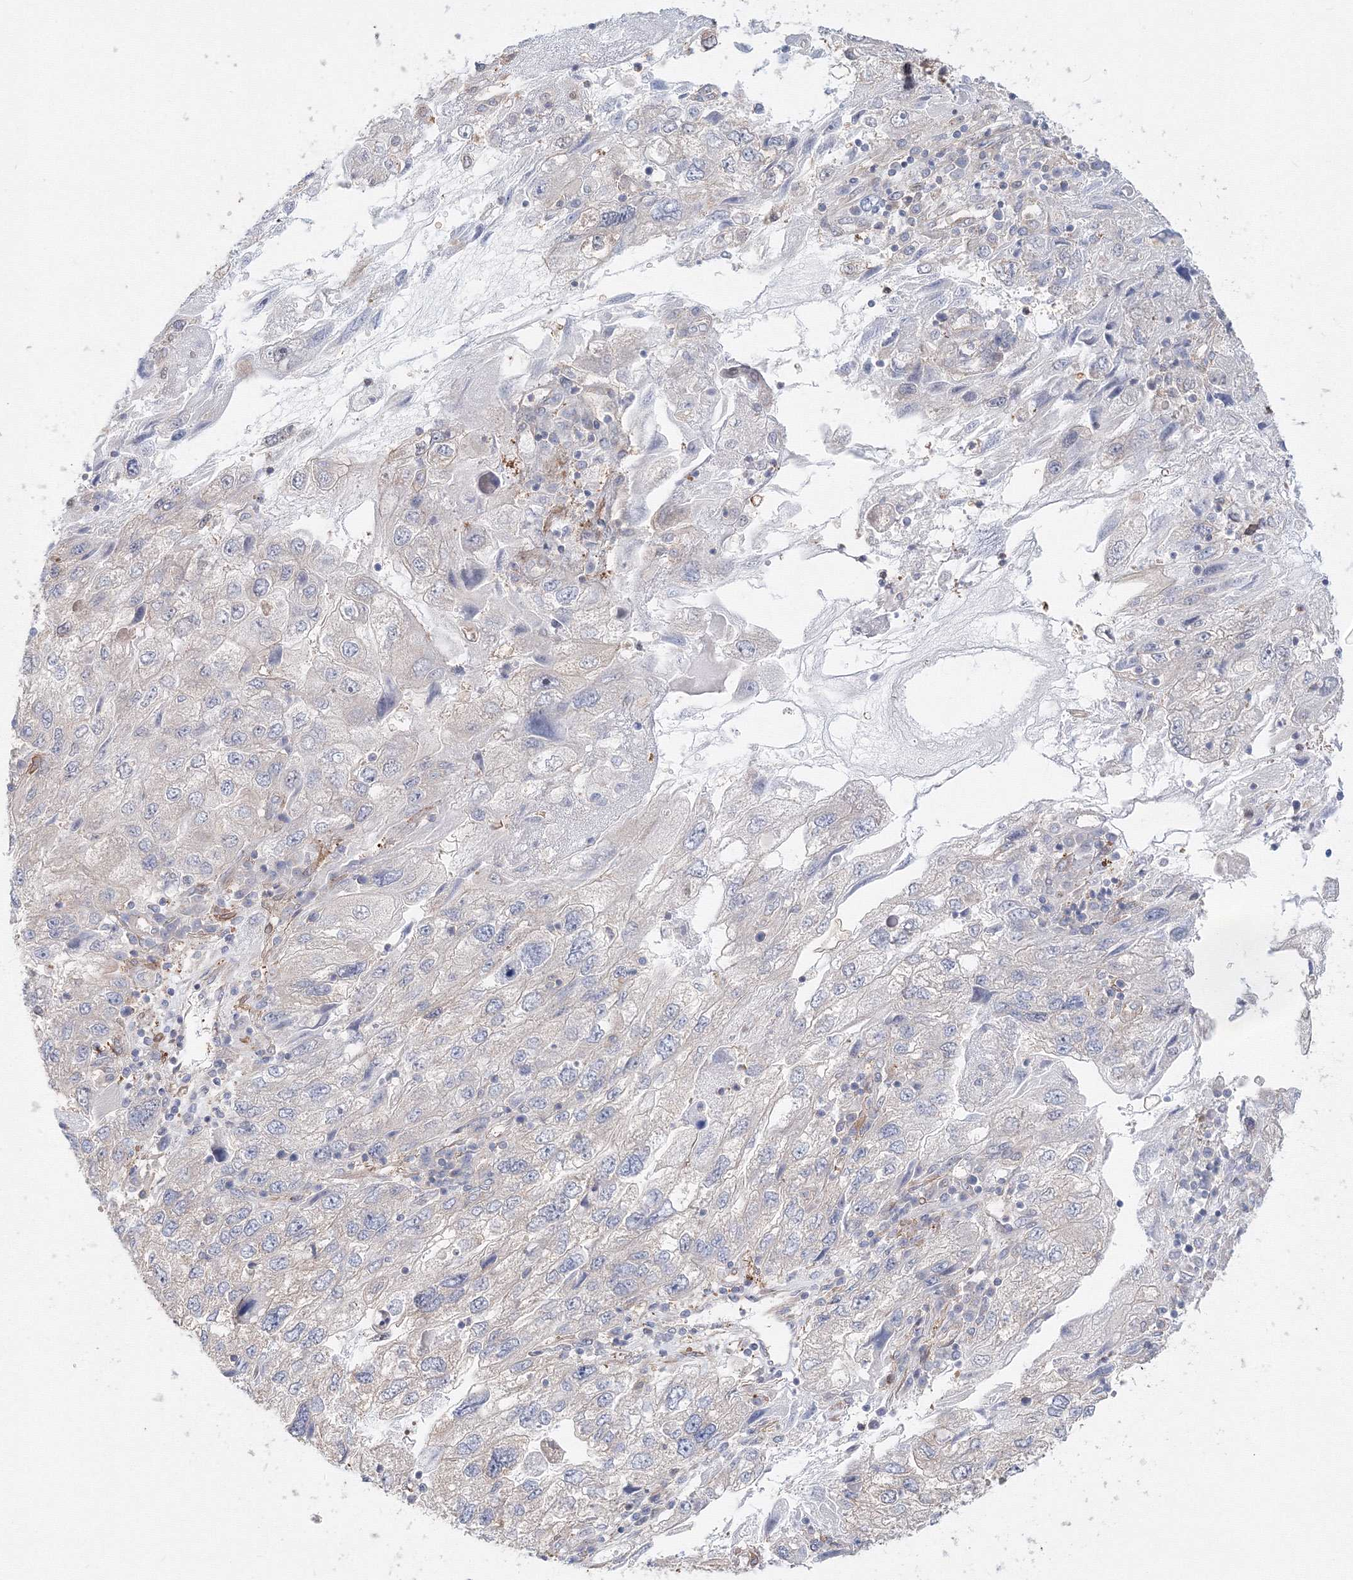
{"staining": {"intensity": "negative", "quantity": "none", "location": "none"}, "tissue": "endometrial cancer", "cell_type": "Tumor cells", "image_type": "cancer", "snomed": [{"axis": "morphology", "description": "Adenocarcinoma, NOS"}, {"axis": "topography", "description": "Endometrium"}], "caption": "This is a histopathology image of IHC staining of adenocarcinoma (endometrial), which shows no staining in tumor cells.", "gene": "ARHGAP21", "patient": {"sex": "female", "age": 49}}